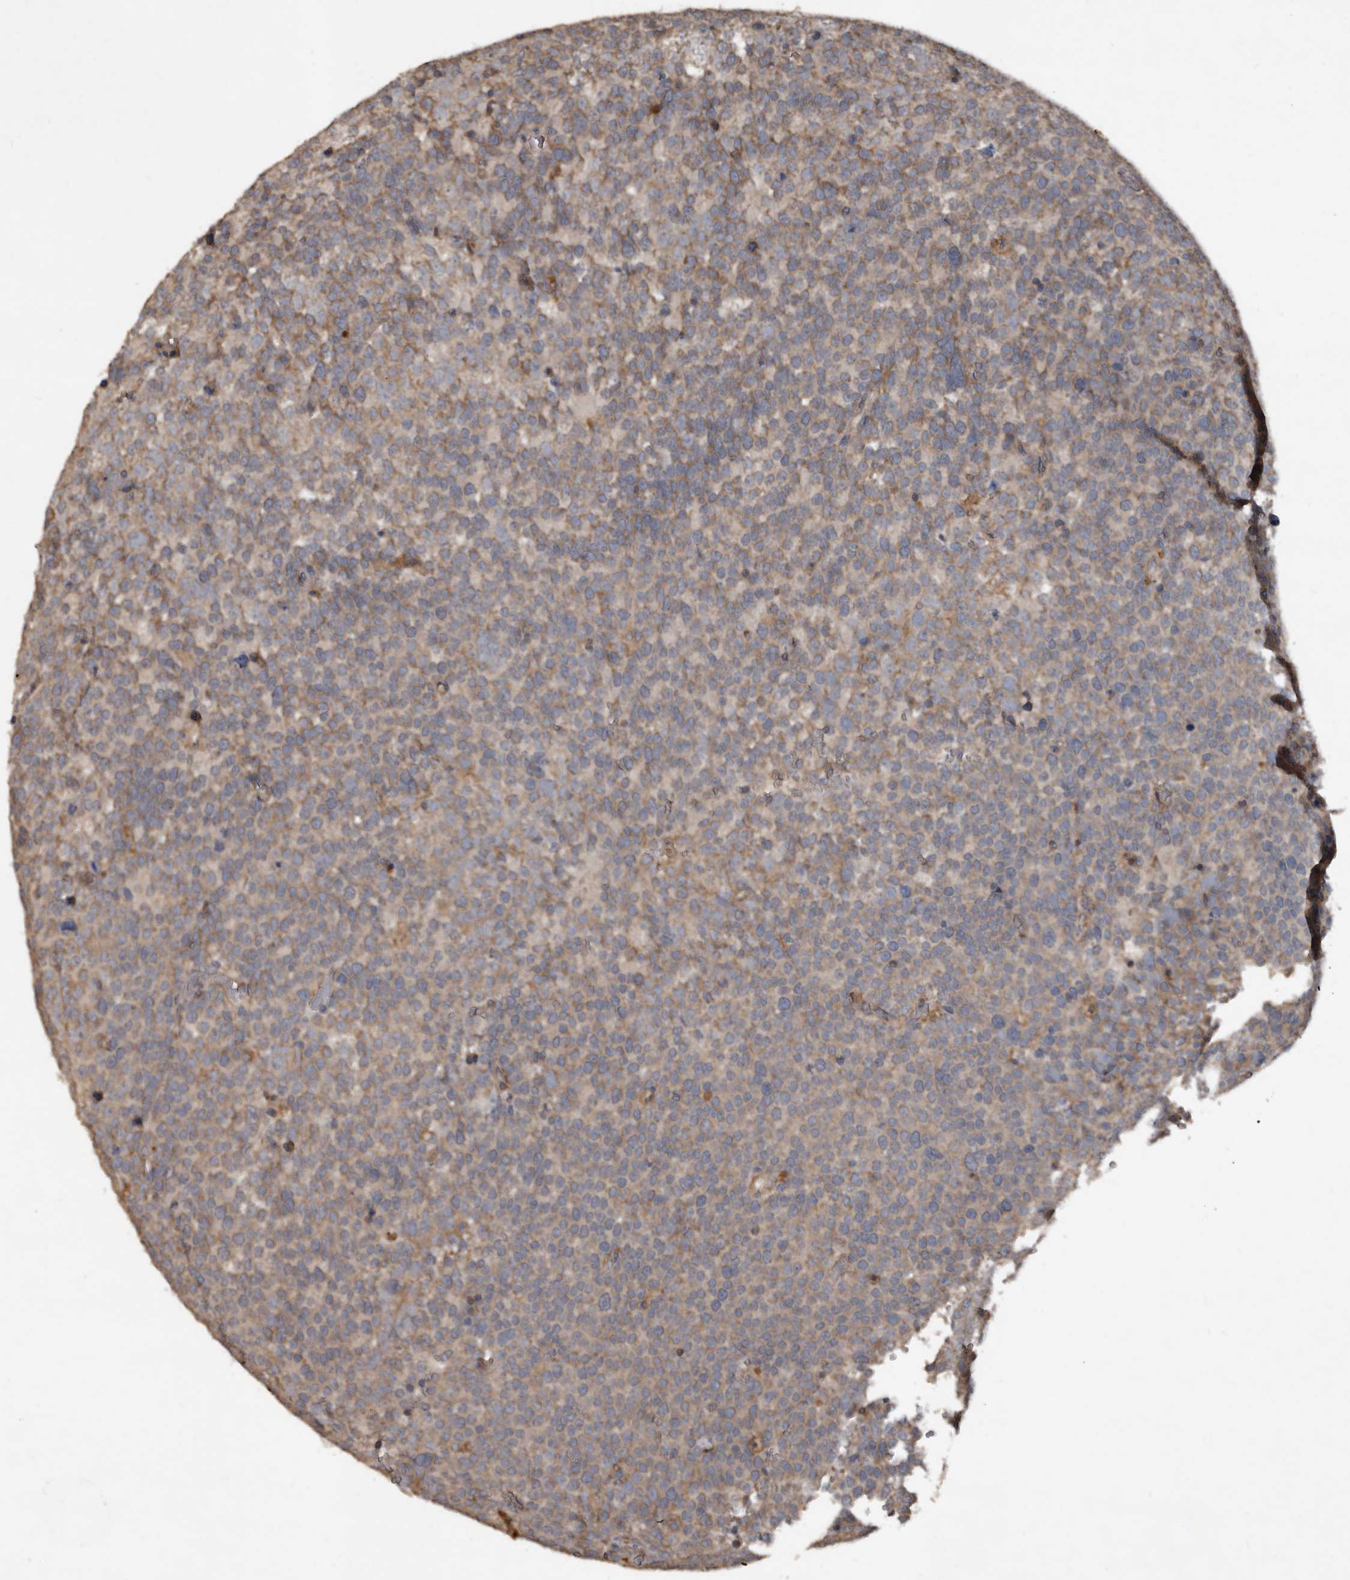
{"staining": {"intensity": "weak", "quantity": "25%-75%", "location": "cytoplasmic/membranous"}, "tissue": "testis cancer", "cell_type": "Tumor cells", "image_type": "cancer", "snomed": [{"axis": "morphology", "description": "Seminoma, NOS"}, {"axis": "topography", "description": "Testis"}], "caption": "The micrograph exhibits a brown stain indicating the presence of a protein in the cytoplasmic/membranous of tumor cells in testis cancer (seminoma).", "gene": "GREB1", "patient": {"sex": "male", "age": 71}}